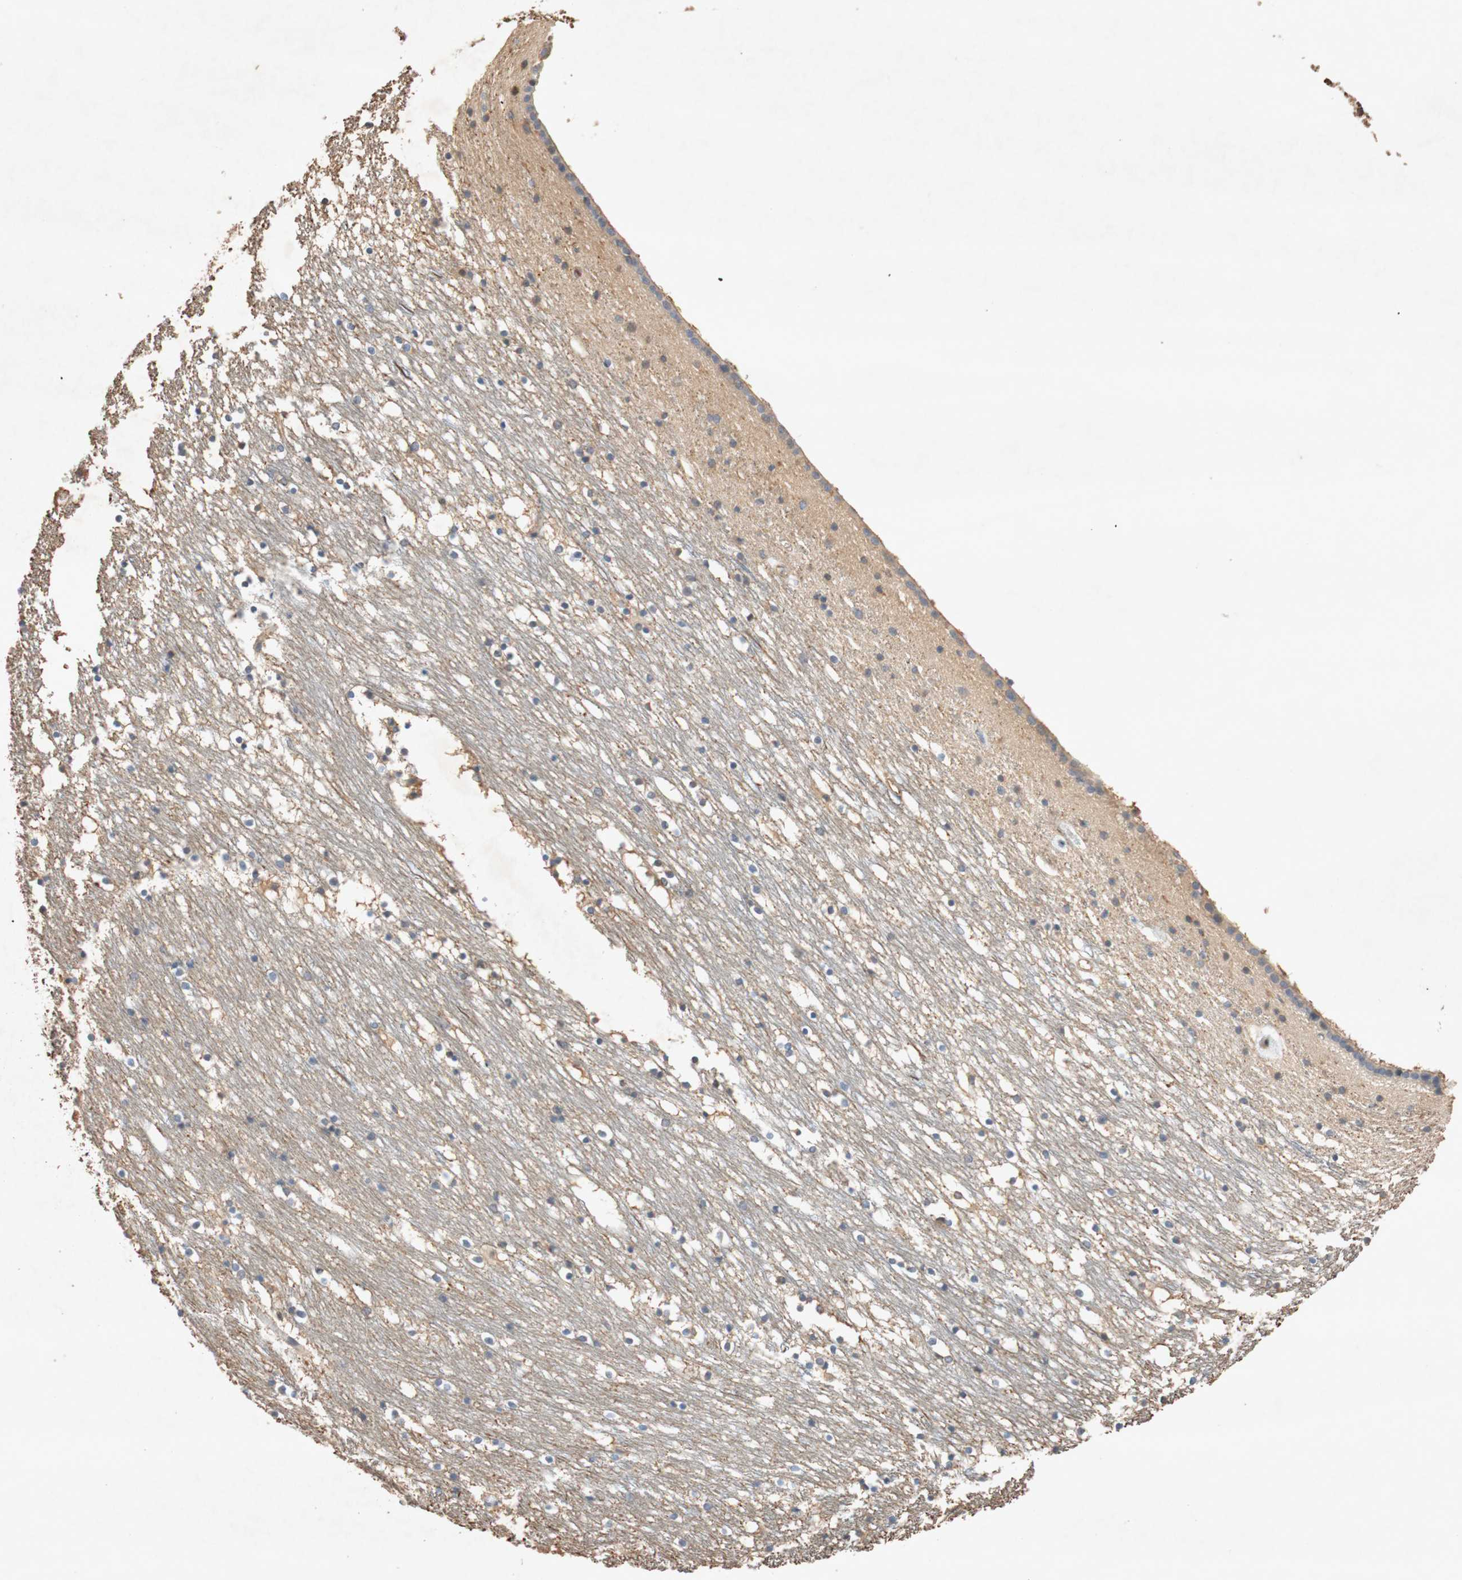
{"staining": {"intensity": "moderate", "quantity": "<25%", "location": "cytoplasmic/membranous"}, "tissue": "caudate", "cell_type": "Glial cells", "image_type": "normal", "snomed": [{"axis": "morphology", "description": "Normal tissue, NOS"}, {"axis": "topography", "description": "Lateral ventricle wall"}], "caption": "Caudate stained for a protein (brown) exhibits moderate cytoplasmic/membranous positive staining in approximately <25% of glial cells.", "gene": "TUBB", "patient": {"sex": "male", "age": 45}}